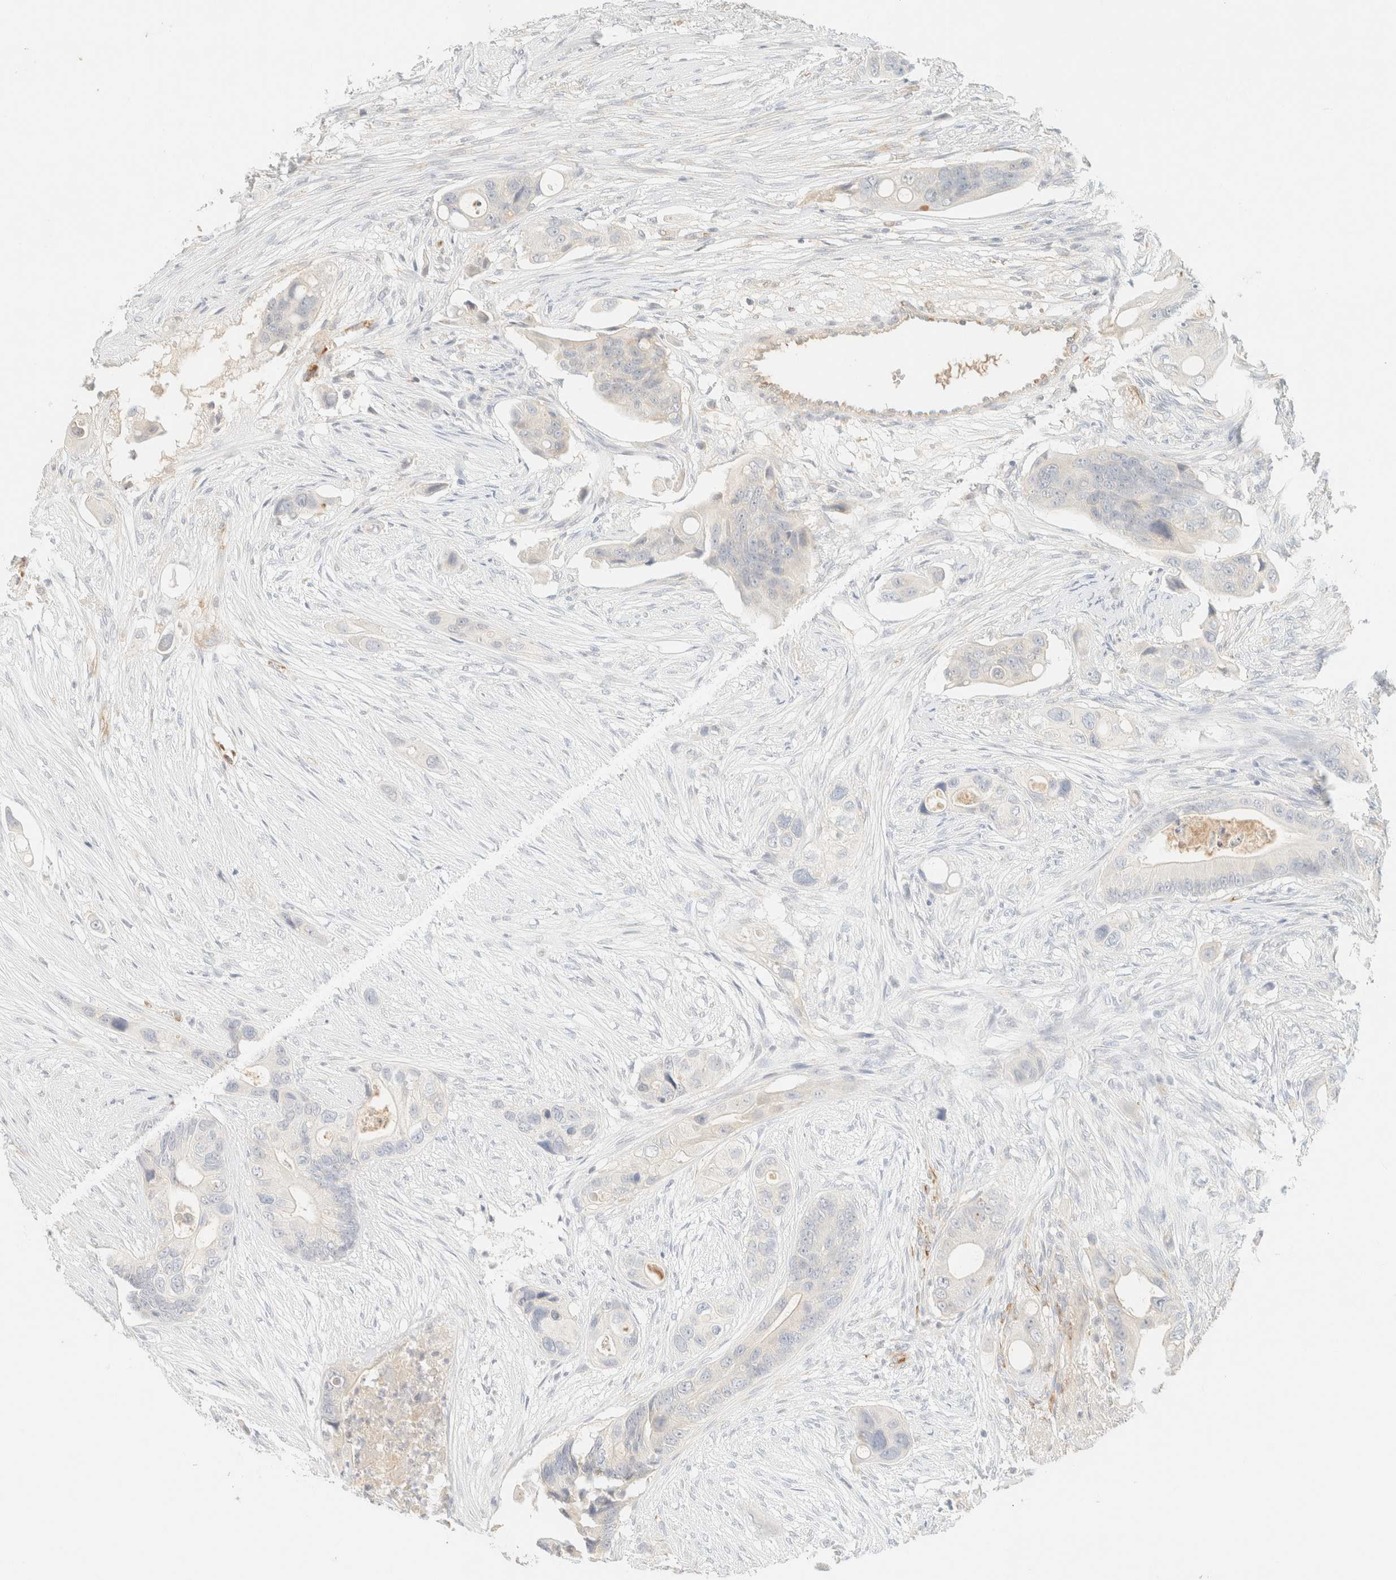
{"staining": {"intensity": "negative", "quantity": "none", "location": "none"}, "tissue": "colorectal cancer", "cell_type": "Tumor cells", "image_type": "cancer", "snomed": [{"axis": "morphology", "description": "Adenocarcinoma, NOS"}, {"axis": "topography", "description": "Colon"}], "caption": "Micrograph shows no significant protein staining in tumor cells of colorectal cancer (adenocarcinoma). Brightfield microscopy of immunohistochemistry (IHC) stained with DAB (brown) and hematoxylin (blue), captured at high magnification.", "gene": "SPARCL1", "patient": {"sex": "female", "age": 57}}